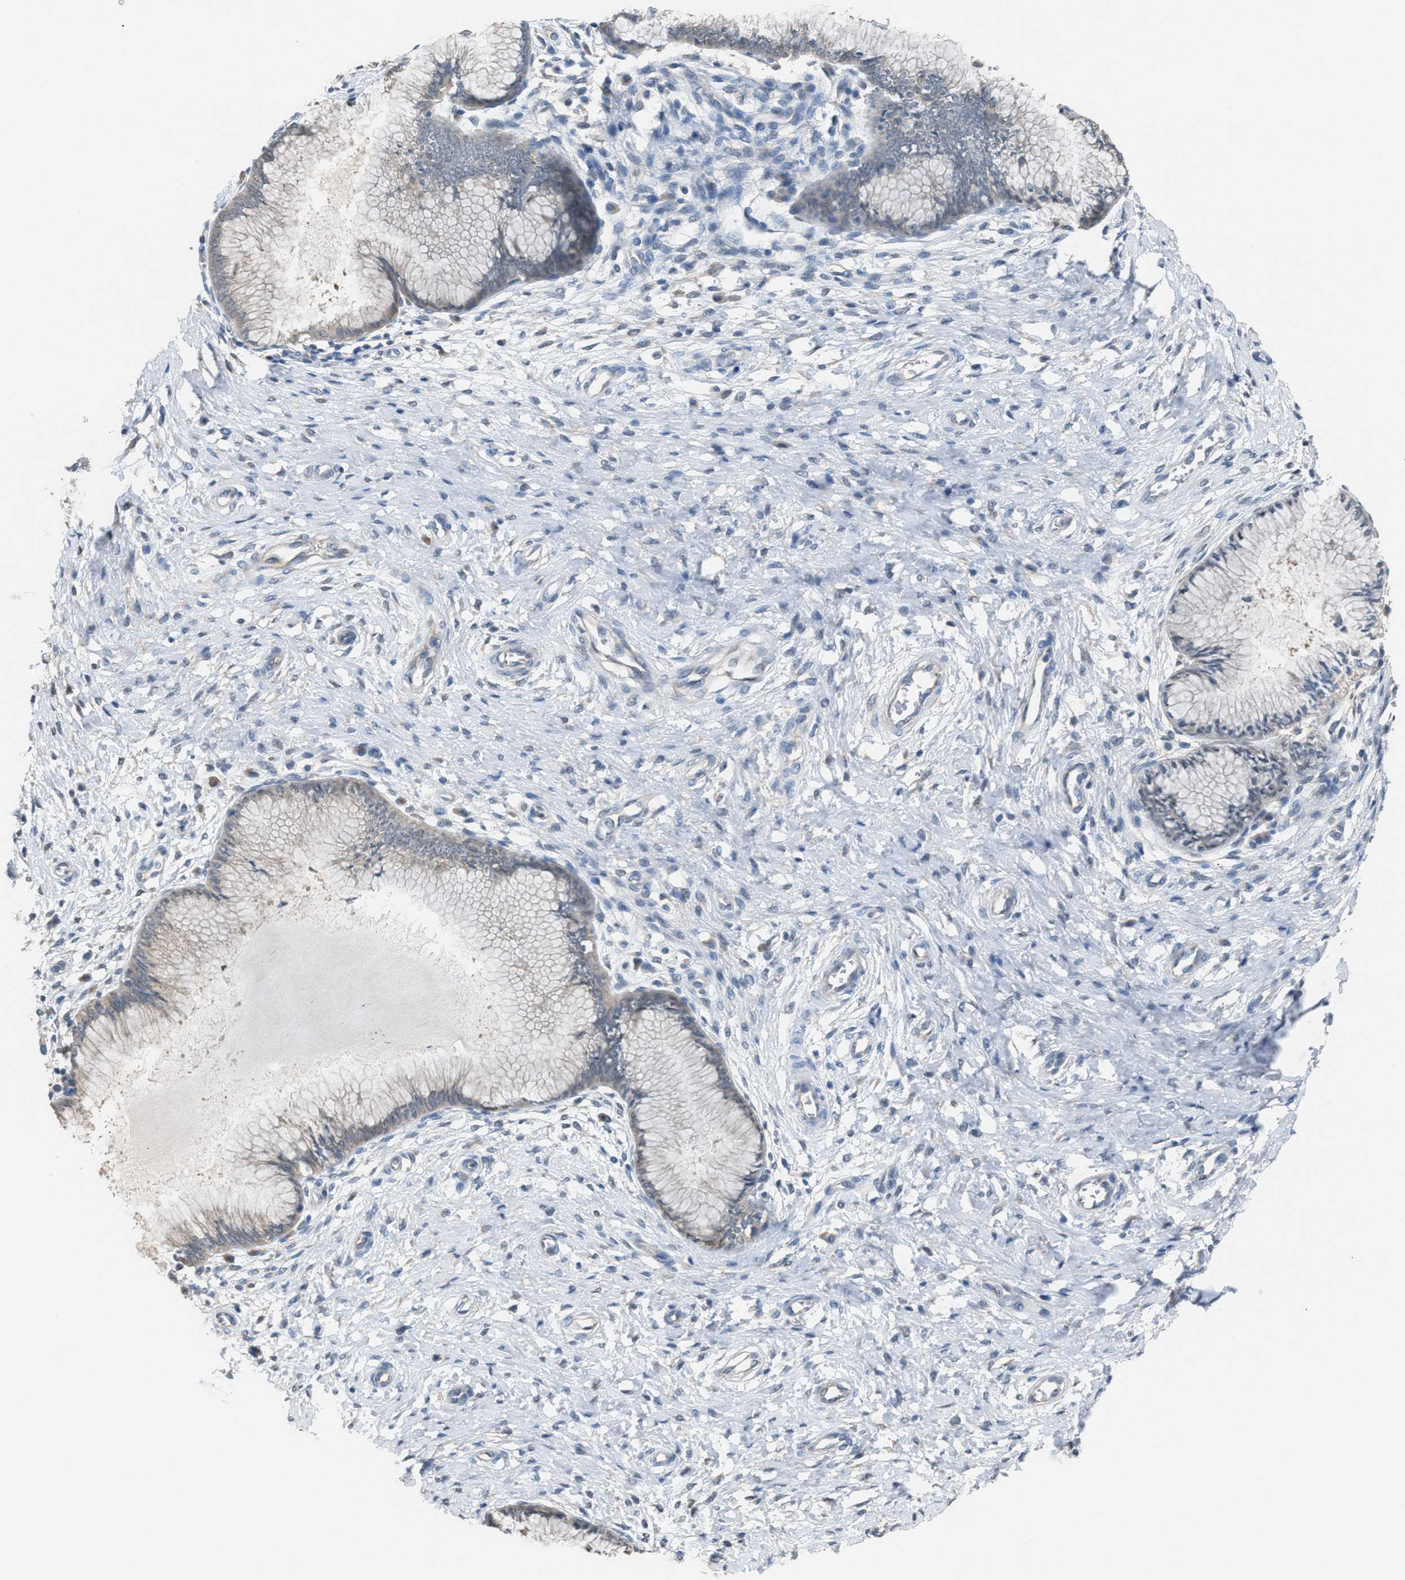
{"staining": {"intensity": "weak", "quantity": "<25%", "location": "cytoplasmic/membranous"}, "tissue": "cervix", "cell_type": "Glandular cells", "image_type": "normal", "snomed": [{"axis": "morphology", "description": "Normal tissue, NOS"}, {"axis": "topography", "description": "Cervix"}], "caption": "IHC micrograph of normal human cervix stained for a protein (brown), which shows no positivity in glandular cells. Brightfield microscopy of immunohistochemistry stained with DAB (brown) and hematoxylin (blue), captured at high magnification.", "gene": "NQO2", "patient": {"sex": "female", "age": 55}}